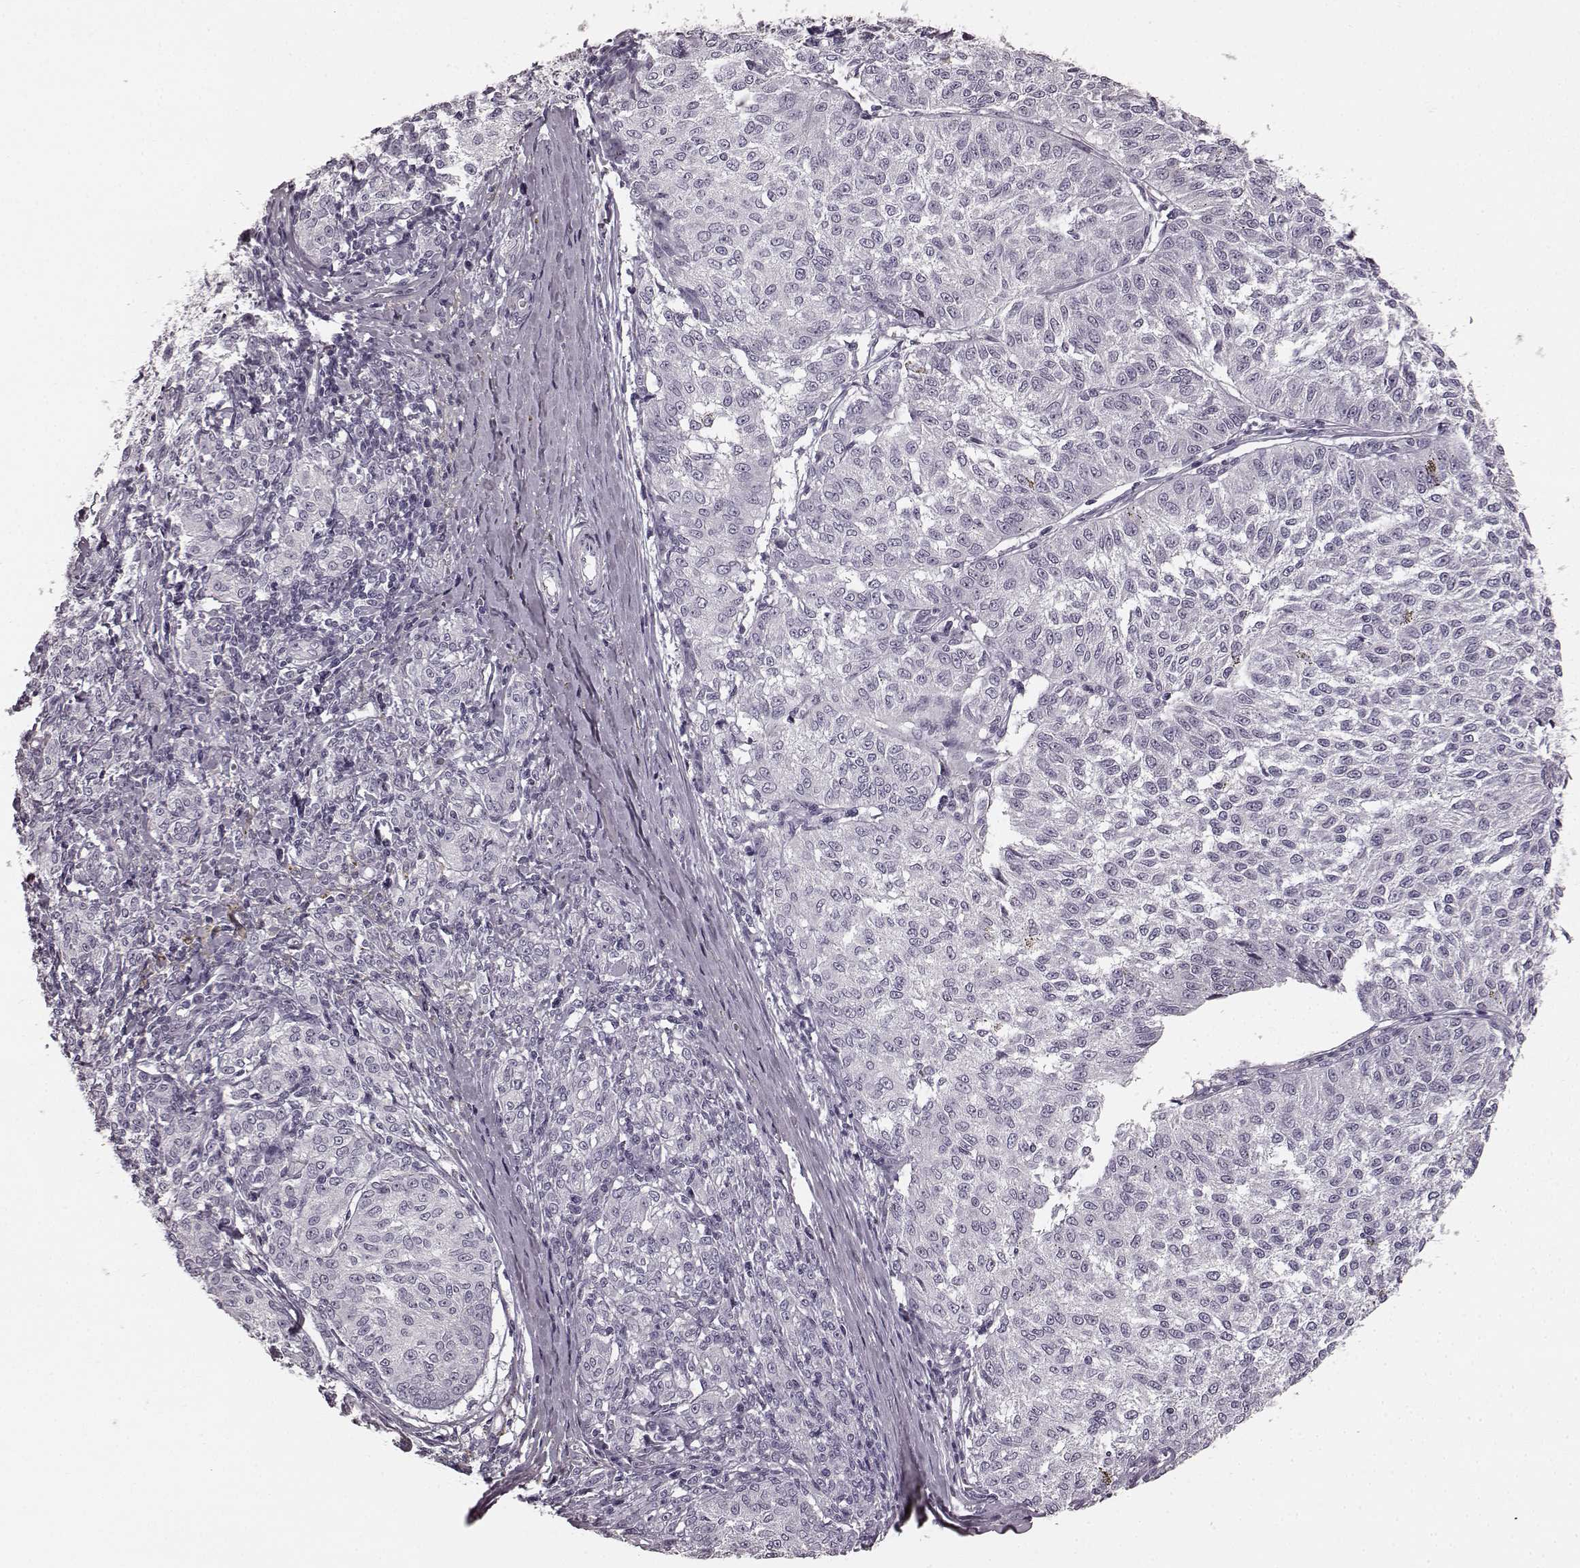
{"staining": {"intensity": "negative", "quantity": "none", "location": "none"}, "tissue": "melanoma", "cell_type": "Tumor cells", "image_type": "cancer", "snomed": [{"axis": "morphology", "description": "Malignant melanoma, NOS"}, {"axis": "topography", "description": "Skin"}], "caption": "Tumor cells show no significant expression in melanoma.", "gene": "TMPRSS15", "patient": {"sex": "female", "age": 72}}